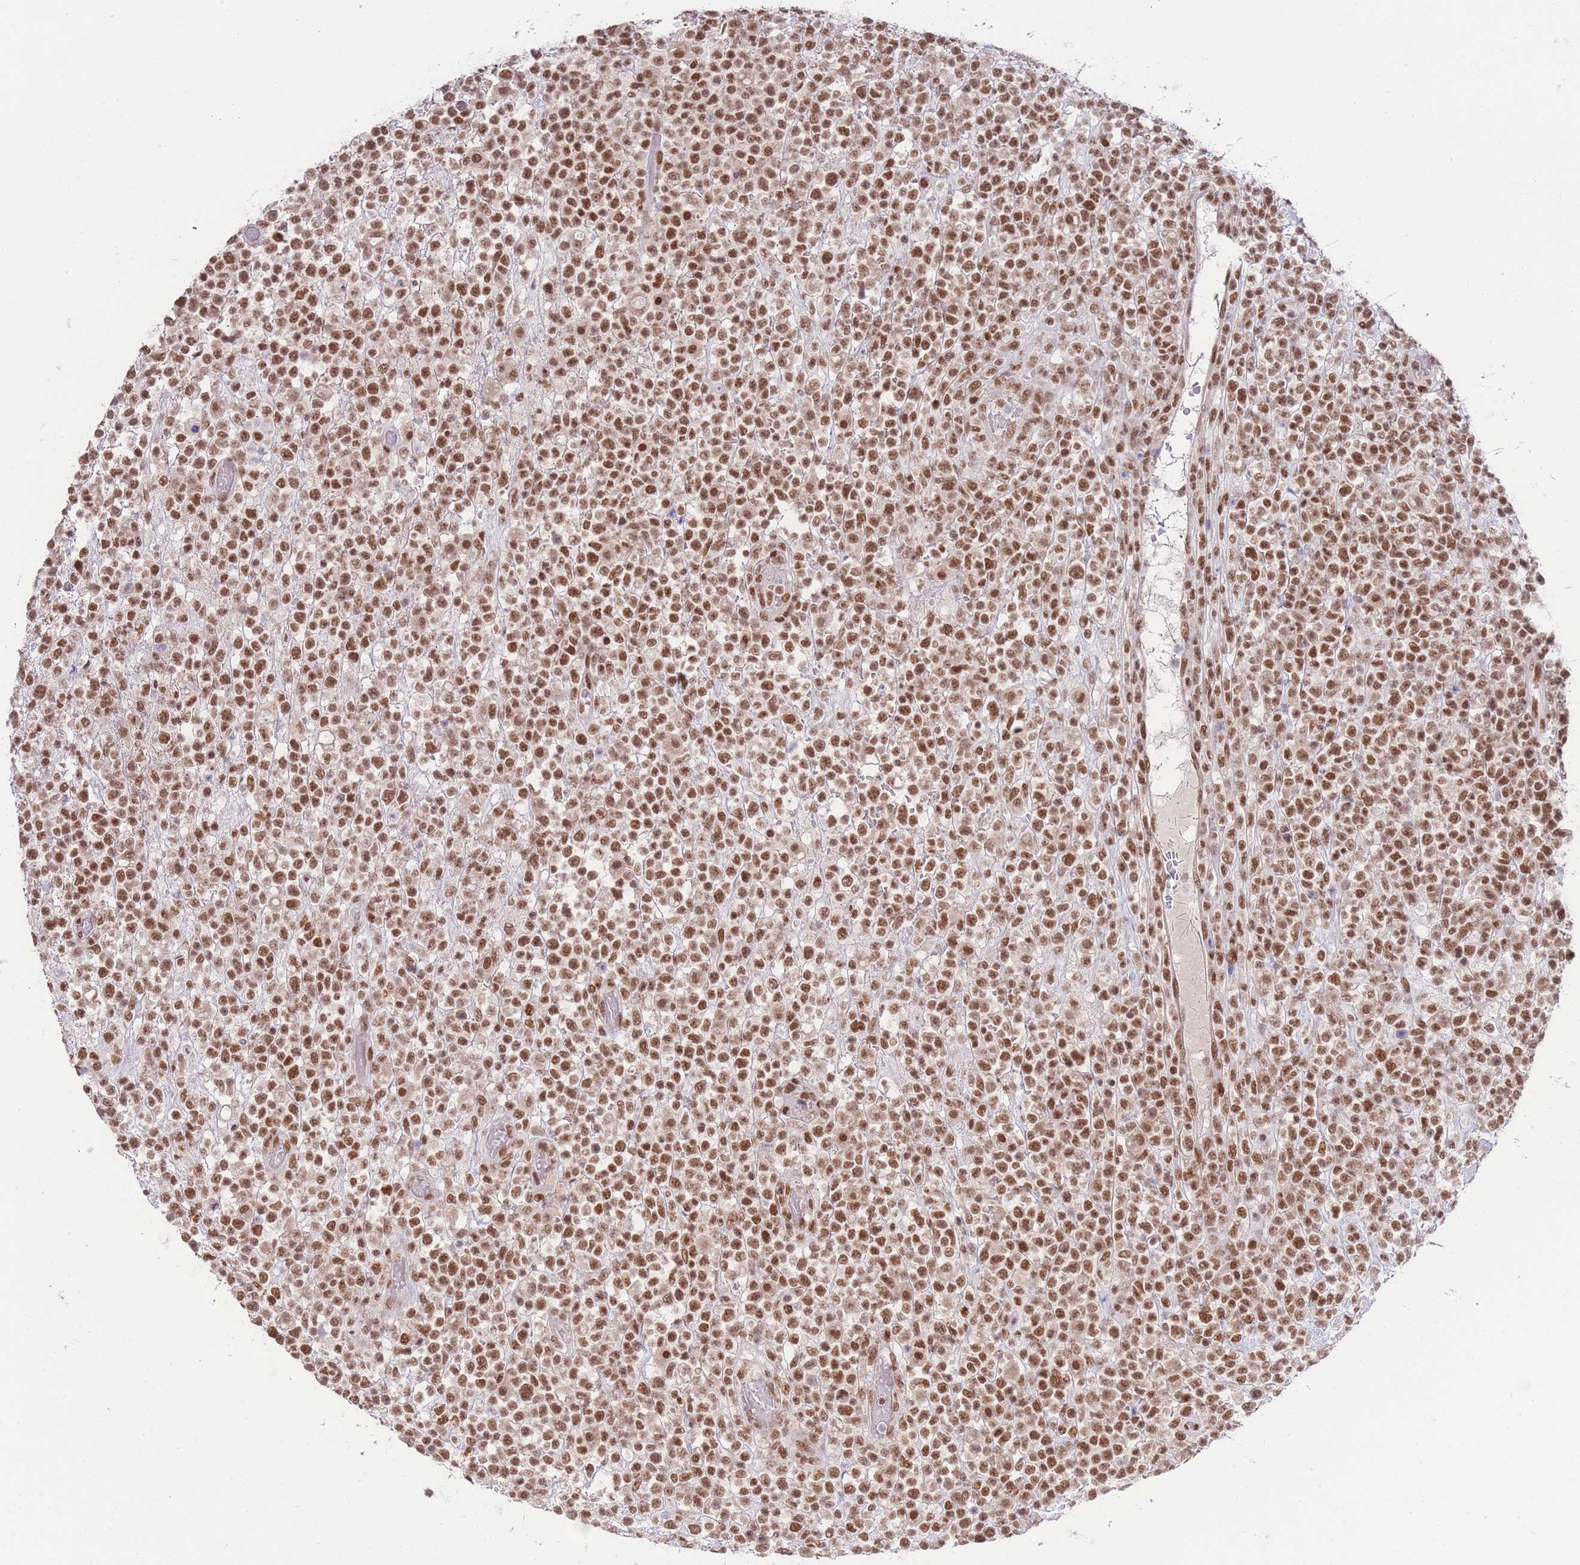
{"staining": {"intensity": "moderate", "quantity": ">75%", "location": "nuclear"}, "tissue": "lymphoma", "cell_type": "Tumor cells", "image_type": "cancer", "snomed": [{"axis": "morphology", "description": "Malignant lymphoma, non-Hodgkin's type, High grade"}, {"axis": "topography", "description": "Colon"}], "caption": "Immunohistochemistry of human lymphoma demonstrates medium levels of moderate nuclear staining in about >75% of tumor cells.", "gene": "CARD8", "patient": {"sex": "female", "age": 53}}